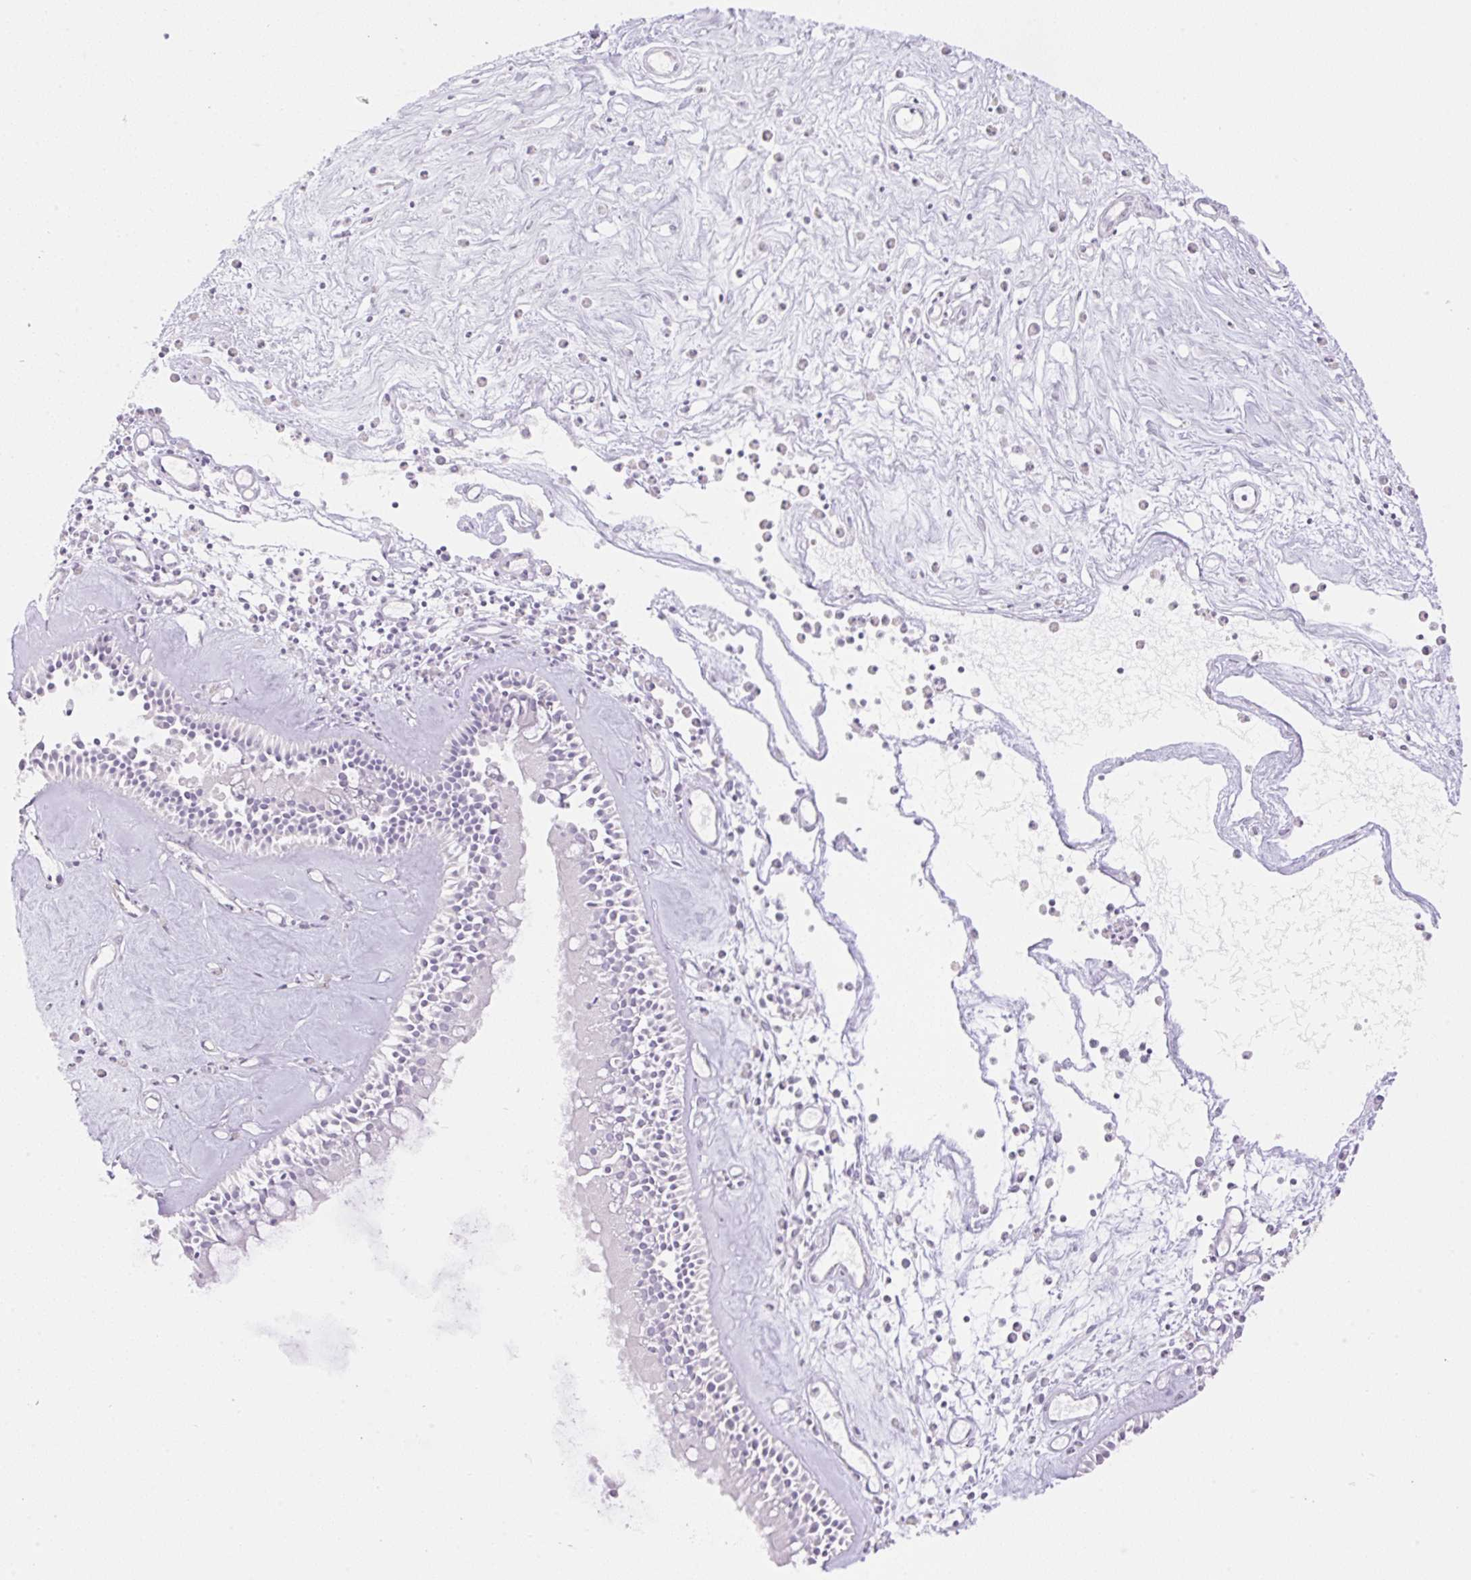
{"staining": {"intensity": "negative", "quantity": "none", "location": "none"}, "tissue": "nasopharynx", "cell_type": "Respiratory epithelial cells", "image_type": "normal", "snomed": [{"axis": "morphology", "description": "Normal tissue, NOS"}, {"axis": "morphology", "description": "Inflammation, NOS"}, {"axis": "topography", "description": "Nasopharynx"}], "caption": "This is an immunohistochemistry (IHC) micrograph of normal human nasopharynx. There is no staining in respiratory epithelial cells.", "gene": "HCRTR2", "patient": {"sex": "male", "age": 61}}